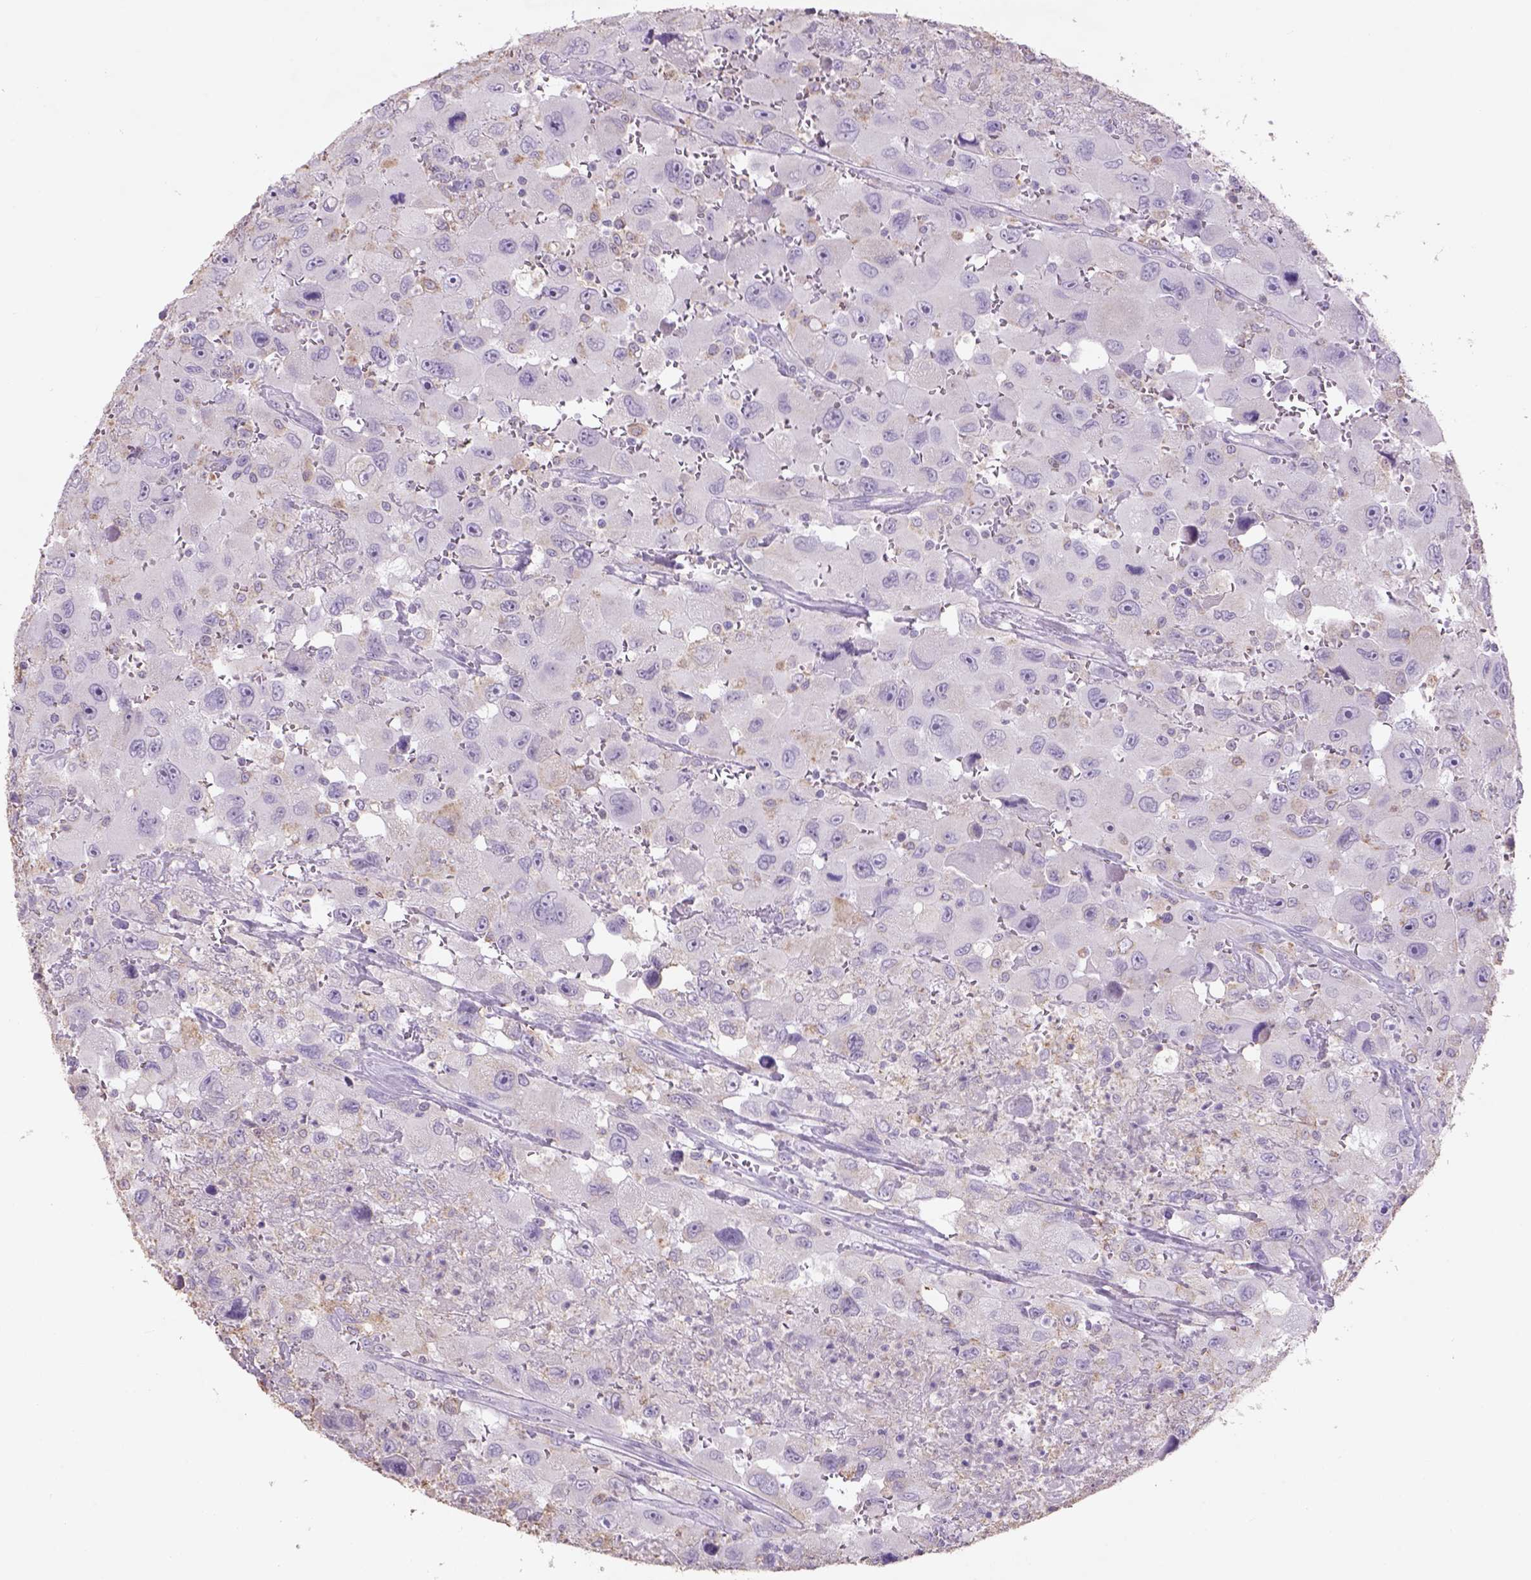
{"staining": {"intensity": "negative", "quantity": "none", "location": "none"}, "tissue": "head and neck cancer", "cell_type": "Tumor cells", "image_type": "cancer", "snomed": [{"axis": "morphology", "description": "Squamous cell carcinoma, NOS"}, {"axis": "morphology", "description": "Squamous cell carcinoma, metastatic, NOS"}, {"axis": "topography", "description": "Oral tissue"}, {"axis": "topography", "description": "Head-Neck"}], "caption": "Micrograph shows no significant protein staining in tumor cells of metastatic squamous cell carcinoma (head and neck).", "gene": "NAALAD2", "patient": {"sex": "female", "age": 85}}